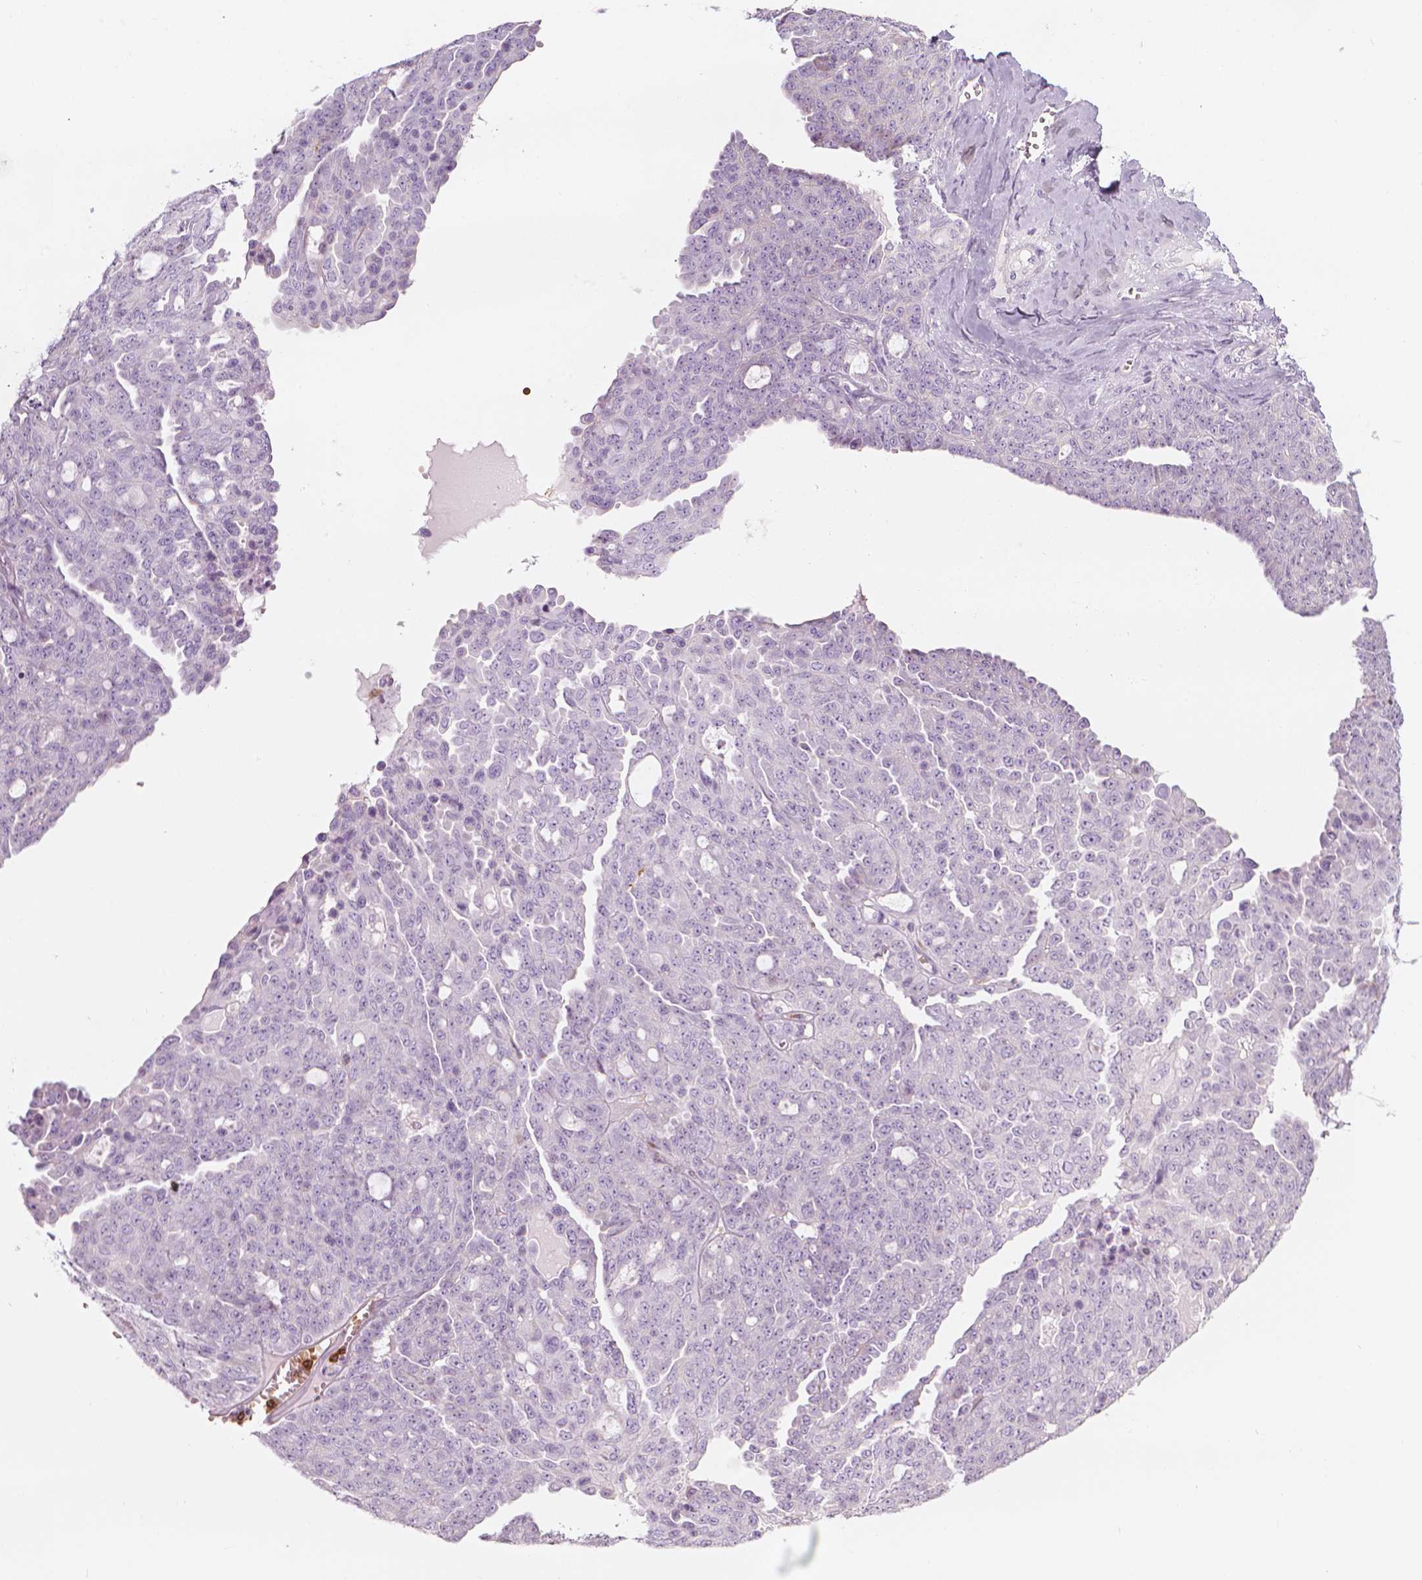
{"staining": {"intensity": "negative", "quantity": "none", "location": "none"}, "tissue": "ovarian cancer", "cell_type": "Tumor cells", "image_type": "cancer", "snomed": [{"axis": "morphology", "description": "Cystadenocarcinoma, serous, NOS"}, {"axis": "topography", "description": "Ovary"}], "caption": "Immunohistochemistry (IHC) histopathology image of human ovarian cancer stained for a protein (brown), which demonstrates no expression in tumor cells.", "gene": "CES1", "patient": {"sex": "female", "age": 71}}